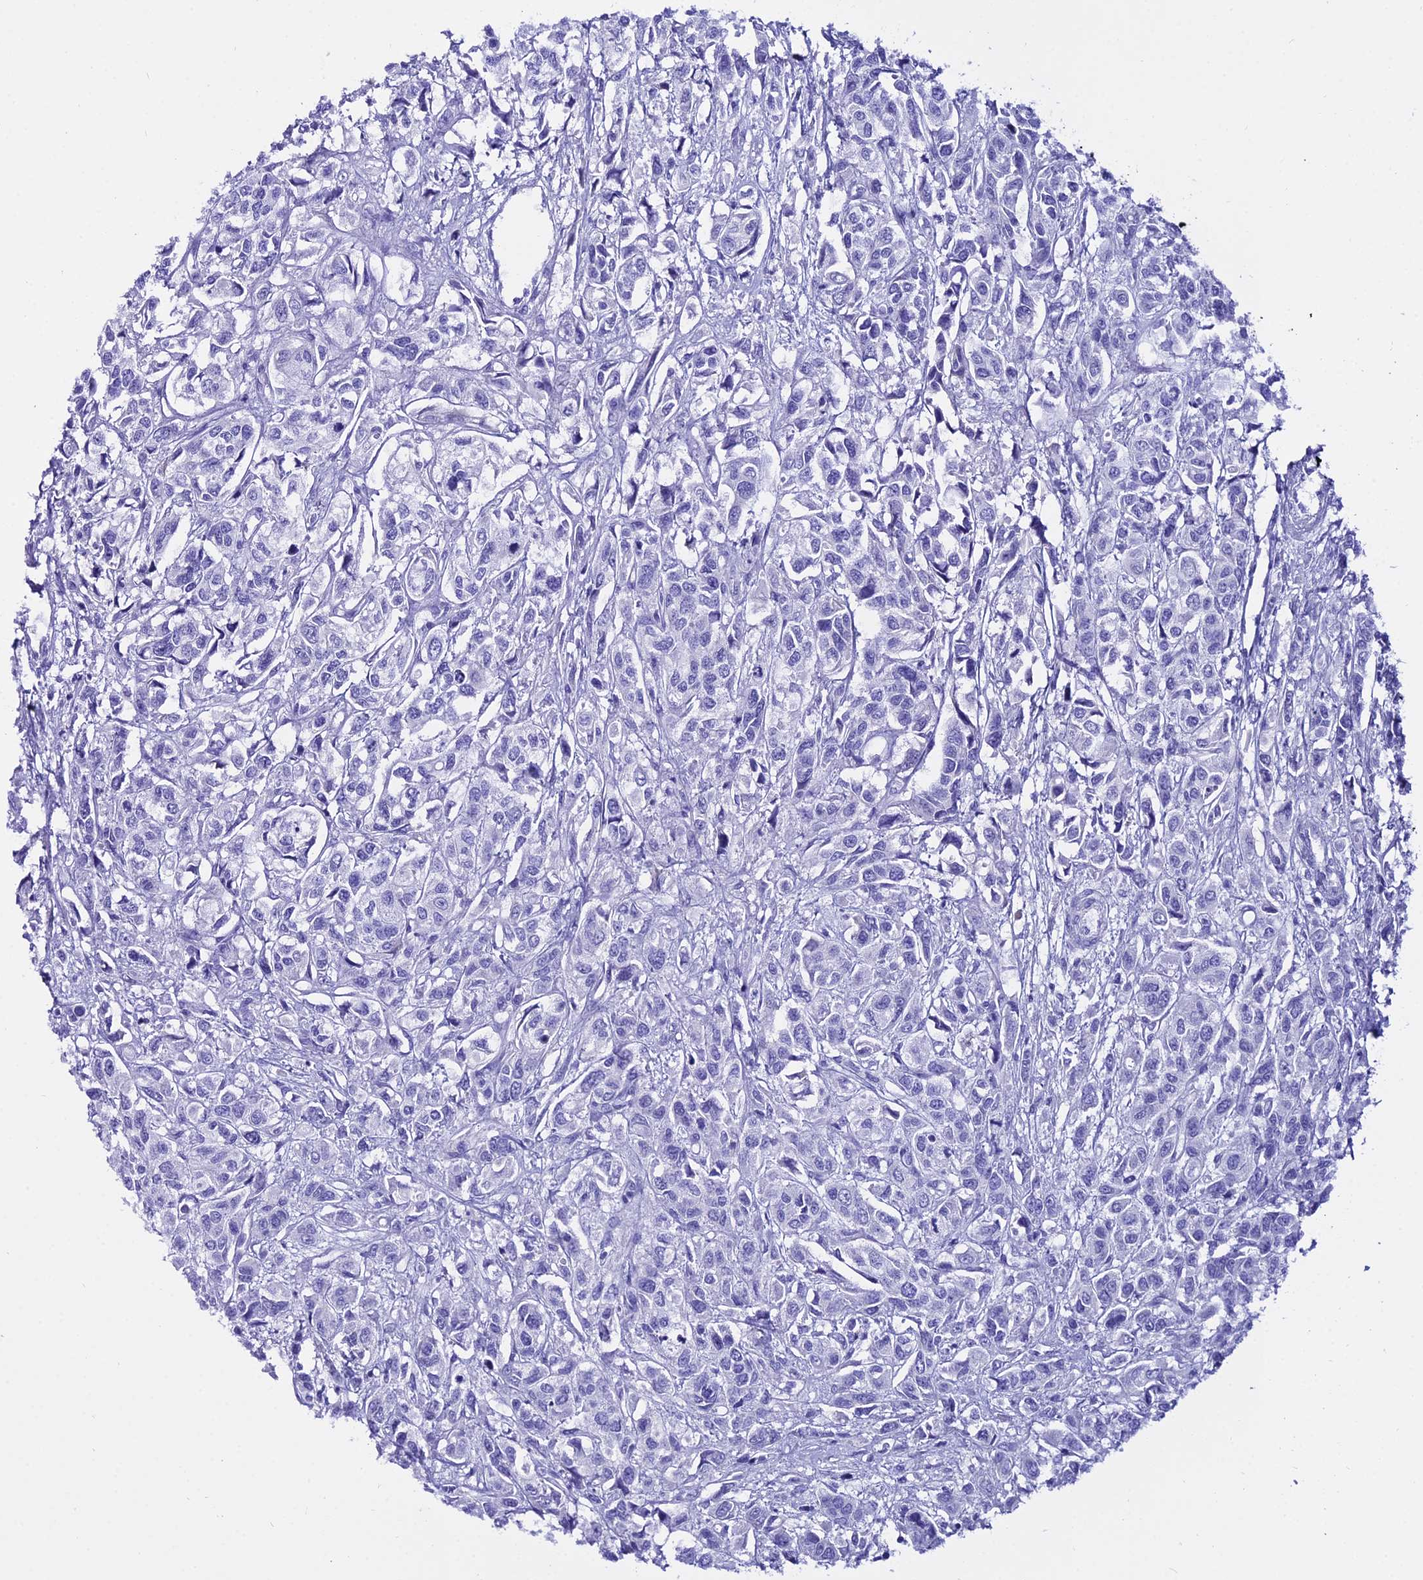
{"staining": {"intensity": "negative", "quantity": "none", "location": "none"}, "tissue": "urothelial cancer", "cell_type": "Tumor cells", "image_type": "cancer", "snomed": [{"axis": "morphology", "description": "Urothelial carcinoma, High grade"}, {"axis": "topography", "description": "Urinary bladder"}], "caption": "An image of urothelial carcinoma (high-grade) stained for a protein shows no brown staining in tumor cells.", "gene": "OR4D5", "patient": {"sex": "male", "age": 67}}